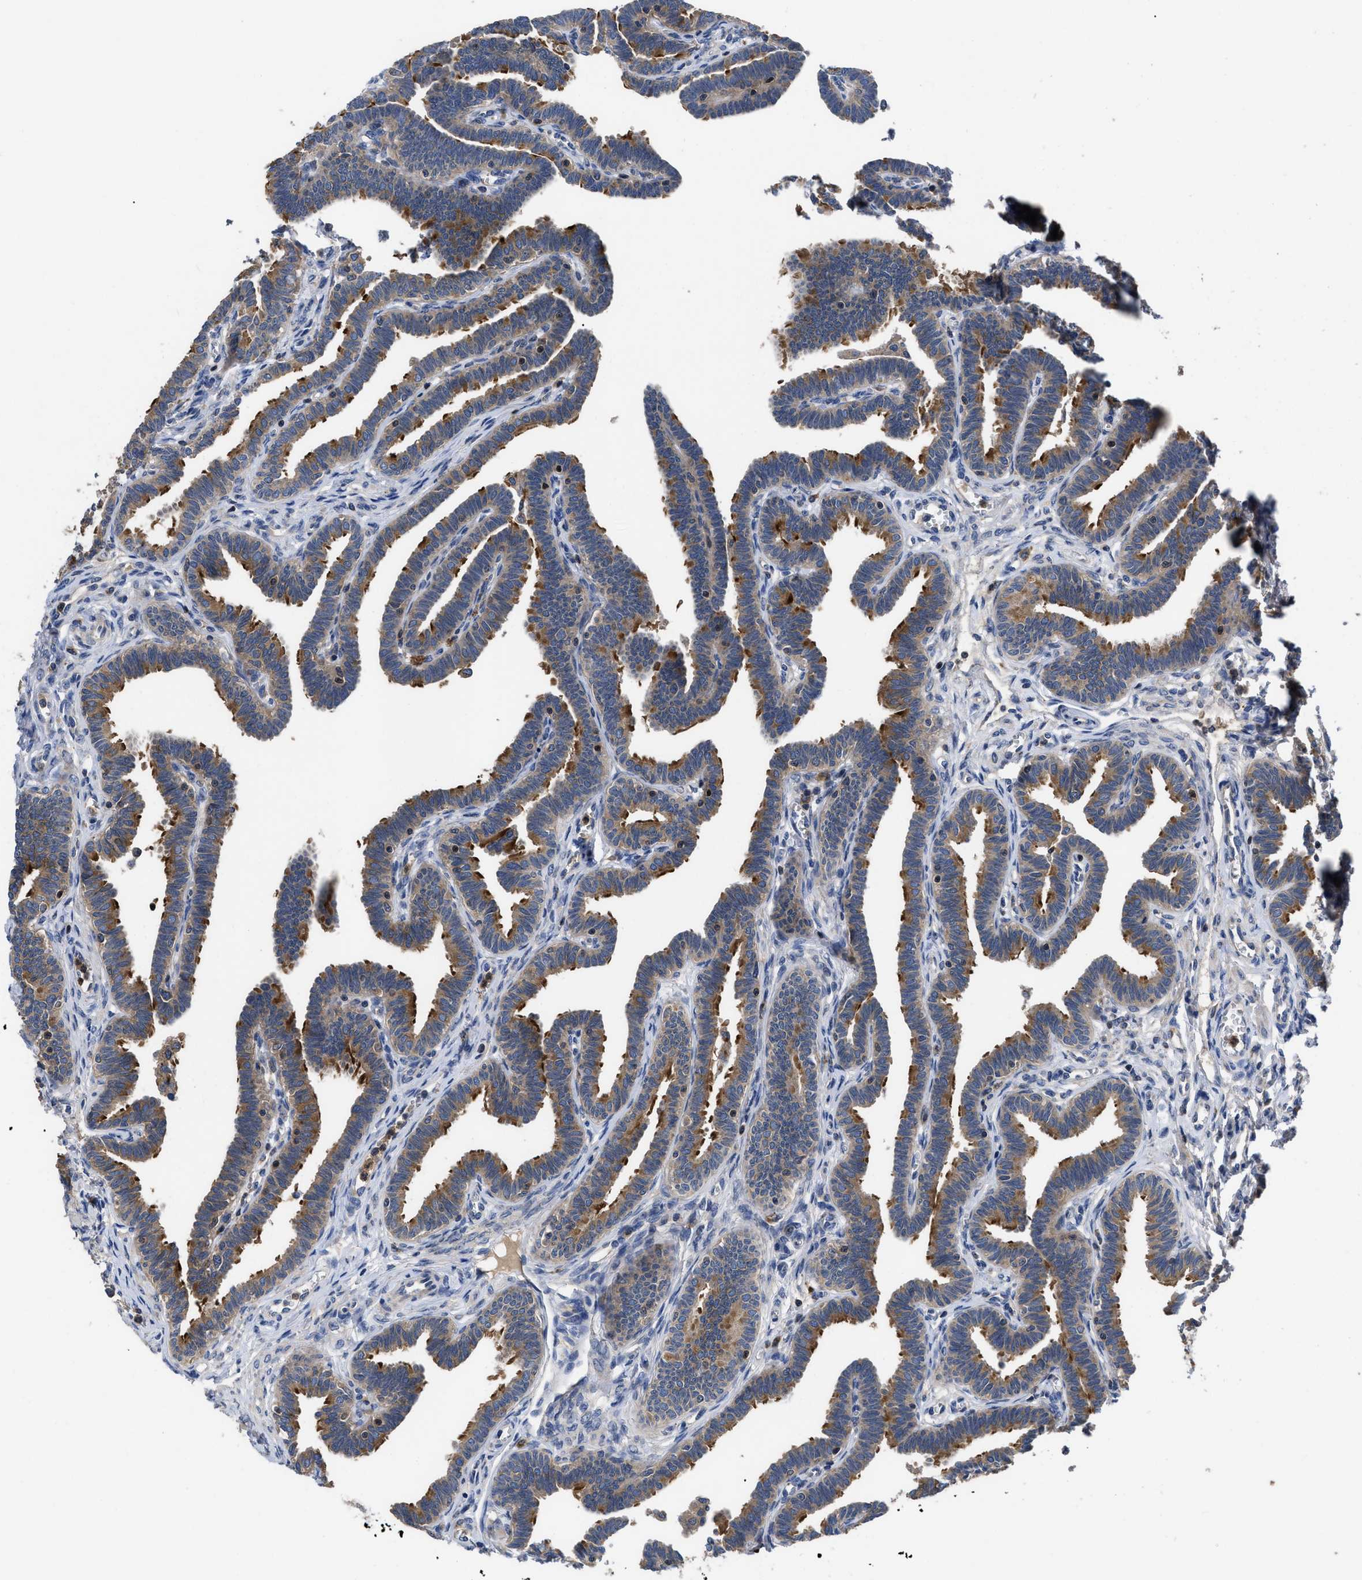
{"staining": {"intensity": "strong", "quantity": "25%-75%", "location": "cytoplasmic/membranous"}, "tissue": "fallopian tube", "cell_type": "Glandular cells", "image_type": "normal", "snomed": [{"axis": "morphology", "description": "Normal tissue, NOS"}, {"axis": "topography", "description": "Fallopian tube"}, {"axis": "topography", "description": "Ovary"}], "caption": "The photomicrograph displays a brown stain indicating the presence of a protein in the cytoplasmic/membranous of glandular cells in fallopian tube. The staining is performed using DAB brown chromogen to label protein expression. The nuclei are counter-stained blue using hematoxylin.", "gene": "YBEY", "patient": {"sex": "female", "age": 23}}